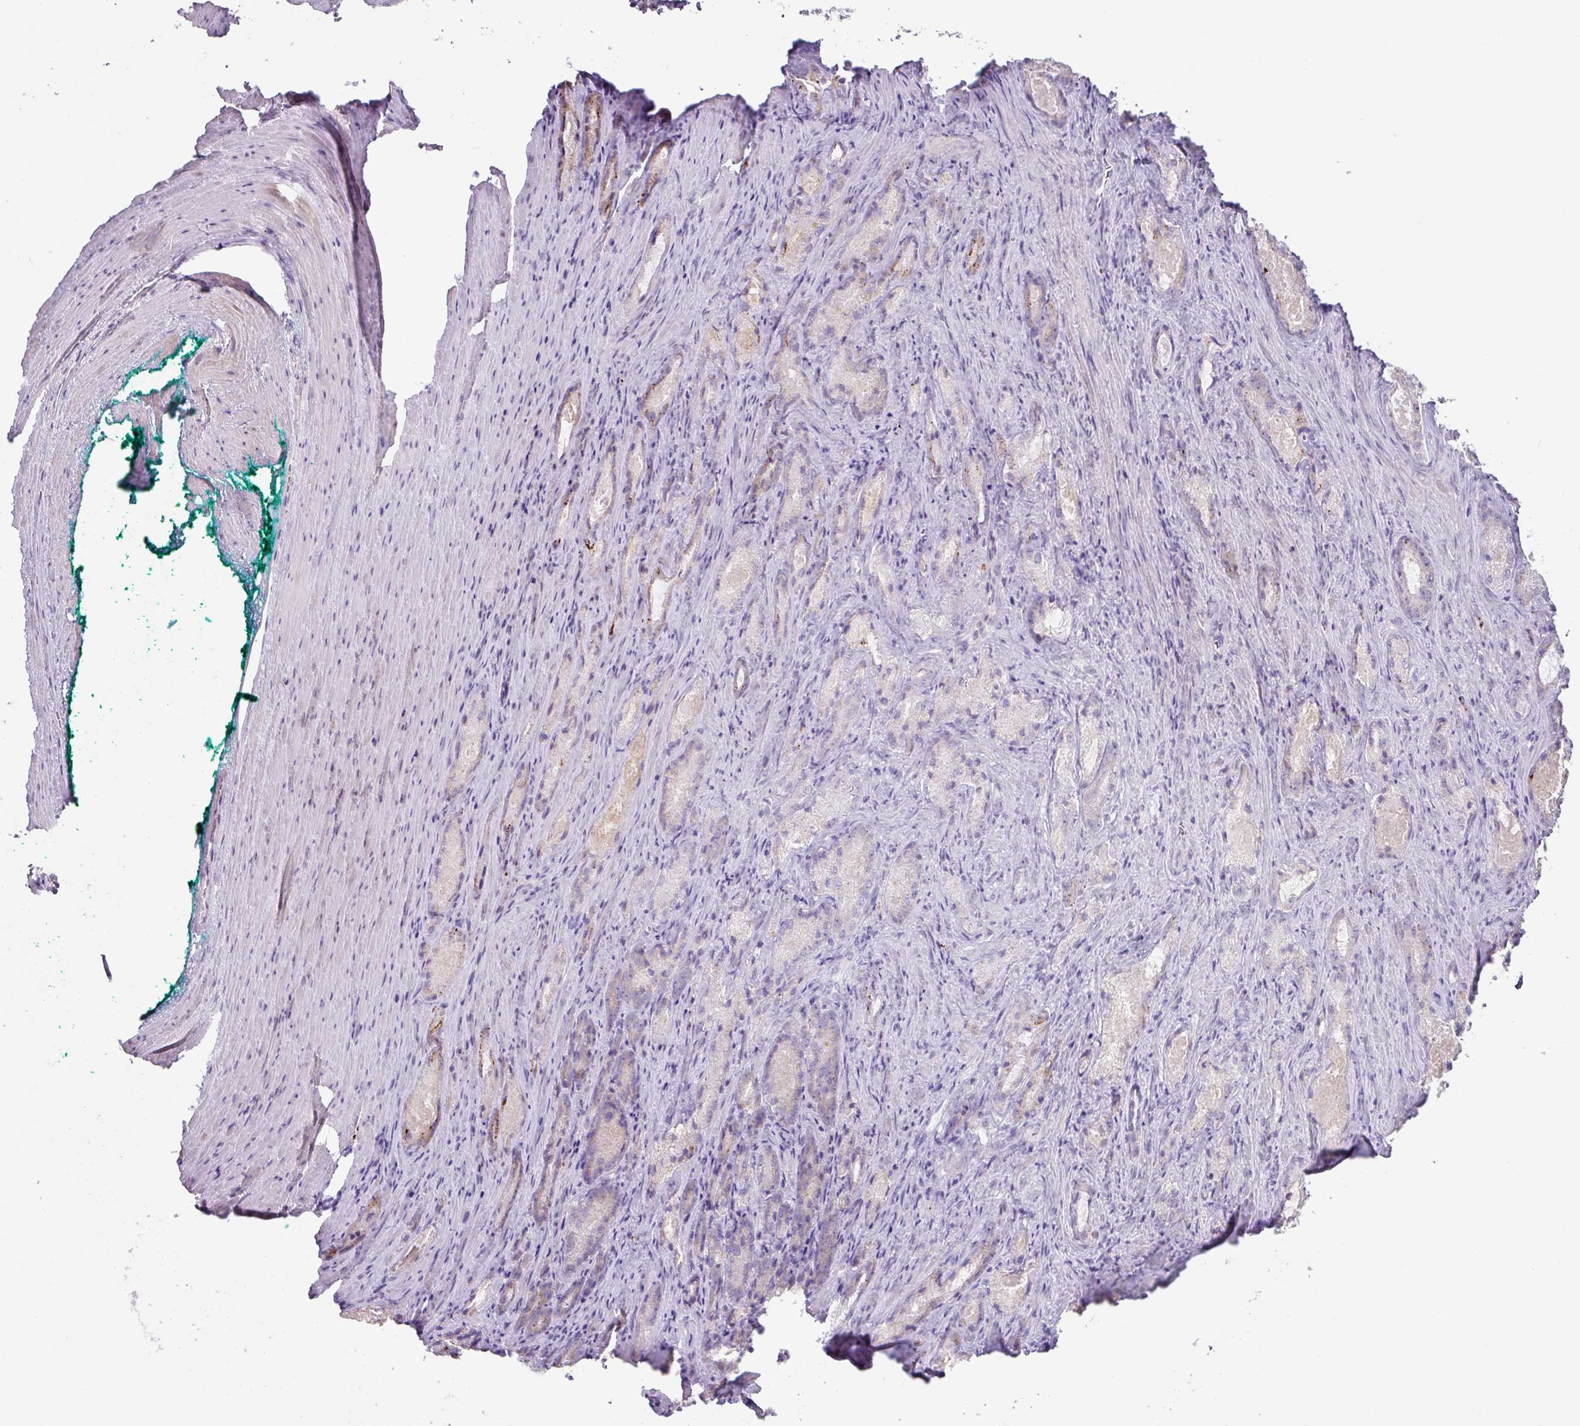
{"staining": {"intensity": "negative", "quantity": "none", "location": "none"}, "tissue": "prostate cancer", "cell_type": "Tumor cells", "image_type": "cancer", "snomed": [{"axis": "morphology", "description": "Adenocarcinoma, Low grade"}, {"axis": "topography", "description": "Prostate"}], "caption": "DAB immunohistochemical staining of prostate adenocarcinoma (low-grade) reveals no significant staining in tumor cells. Nuclei are stained in blue.", "gene": "PLEKHH3", "patient": {"sex": "male", "age": 68}}